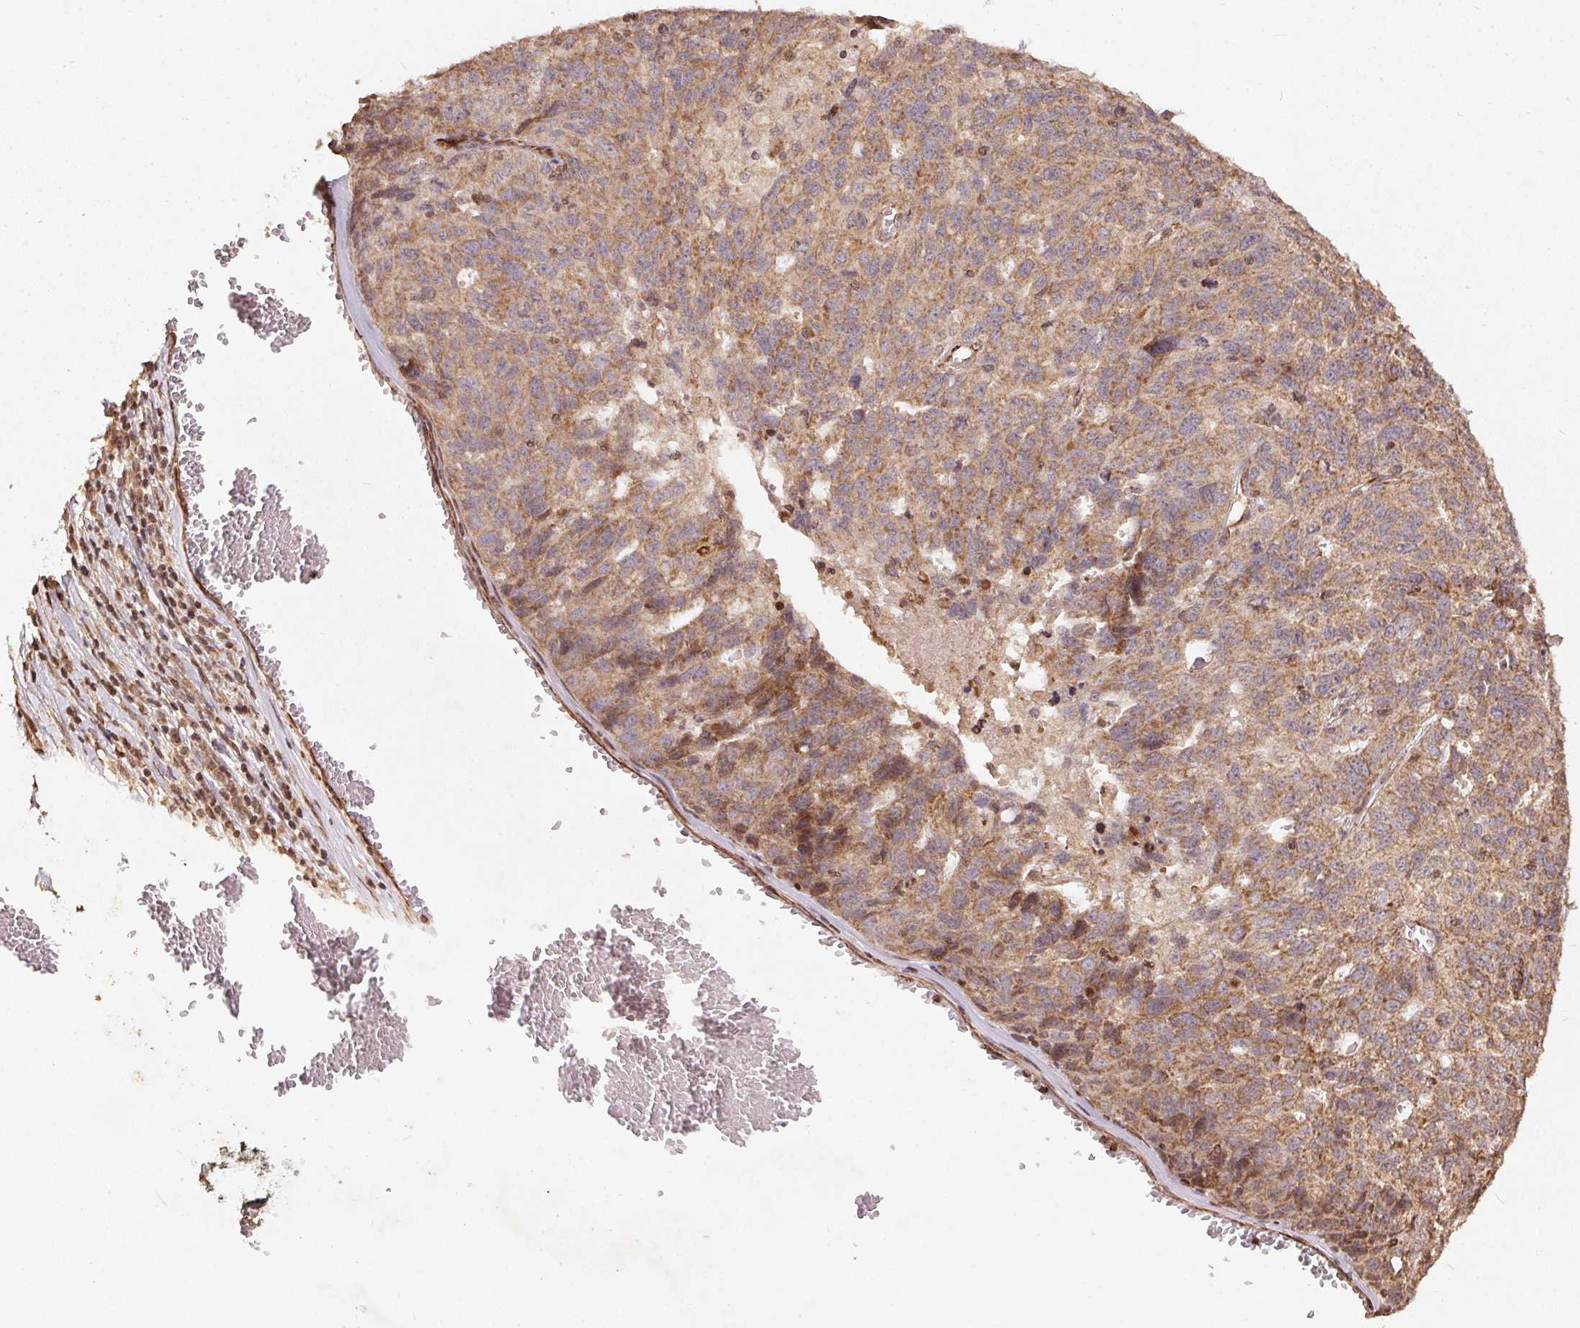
{"staining": {"intensity": "moderate", "quantity": ">75%", "location": "cytoplasmic/membranous"}, "tissue": "ovarian cancer", "cell_type": "Tumor cells", "image_type": "cancer", "snomed": [{"axis": "morphology", "description": "Cystadenocarcinoma, serous, NOS"}, {"axis": "topography", "description": "Ovary"}], "caption": "Brown immunohistochemical staining in human ovarian serous cystadenocarcinoma shows moderate cytoplasmic/membranous staining in about >75% of tumor cells.", "gene": "SPRED2", "patient": {"sex": "female", "age": 71}}